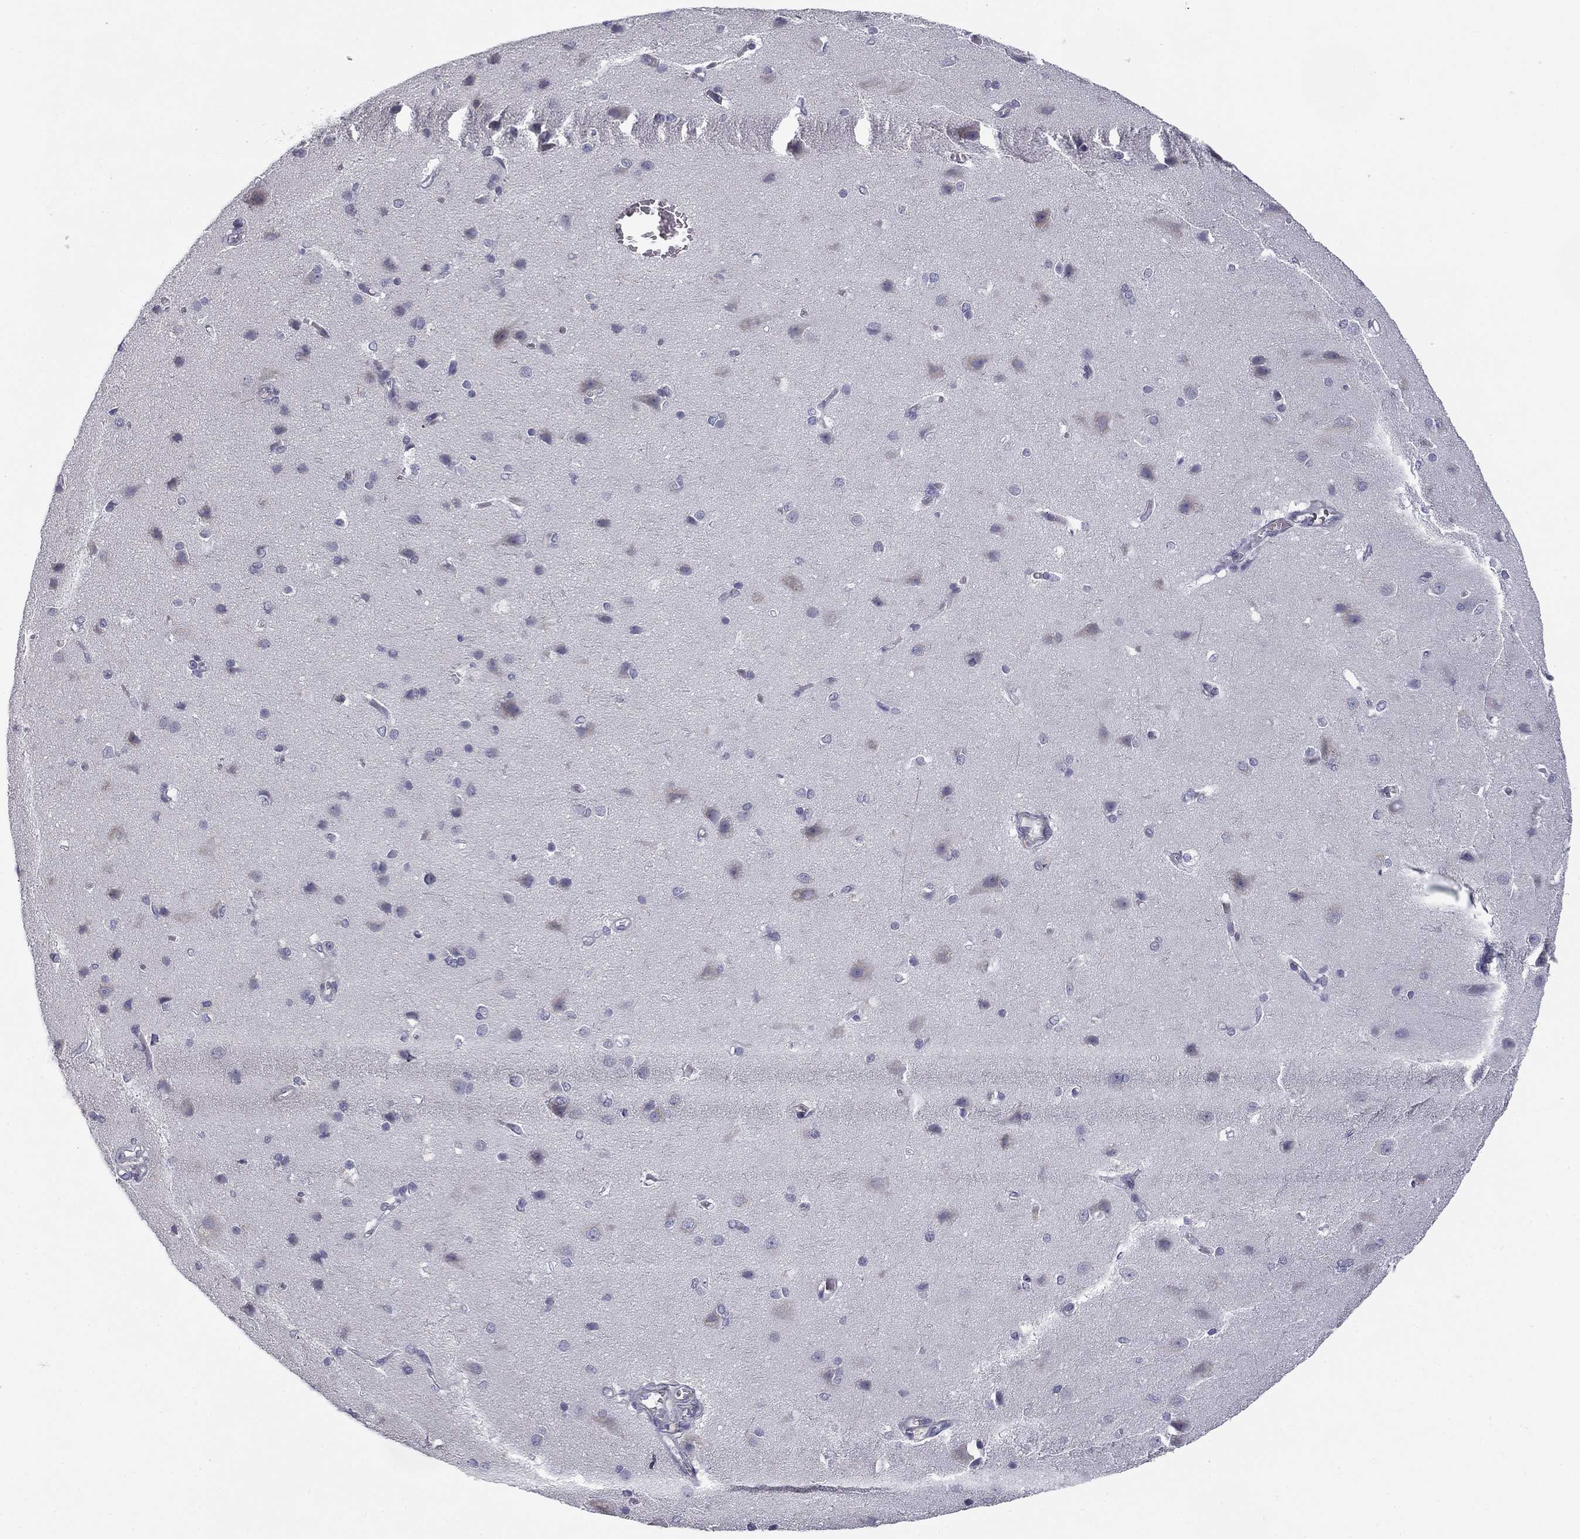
{"staining": {"intensity": "negative", "quantity": "none", "location": "none"}, "tissue": "cerebral cortex", "cell_type": "Endothelial cells", "image_type": "normal", "snomed": [{"axis": "morphology", "description": "Normal tissue, NOS"}, {"axis": "topography", "description": "Cerebral cortex"}], "caption": "Immunohistochemistry image of unremarkable human cerebral cortex stained for a protein (brown), which shows no positivity in endothelial cells. (DAB IHC visualized using brightfield microscopy, high magnification).", "gene": "TRAT1", "patient": {"sex": "male", "age": 37}}